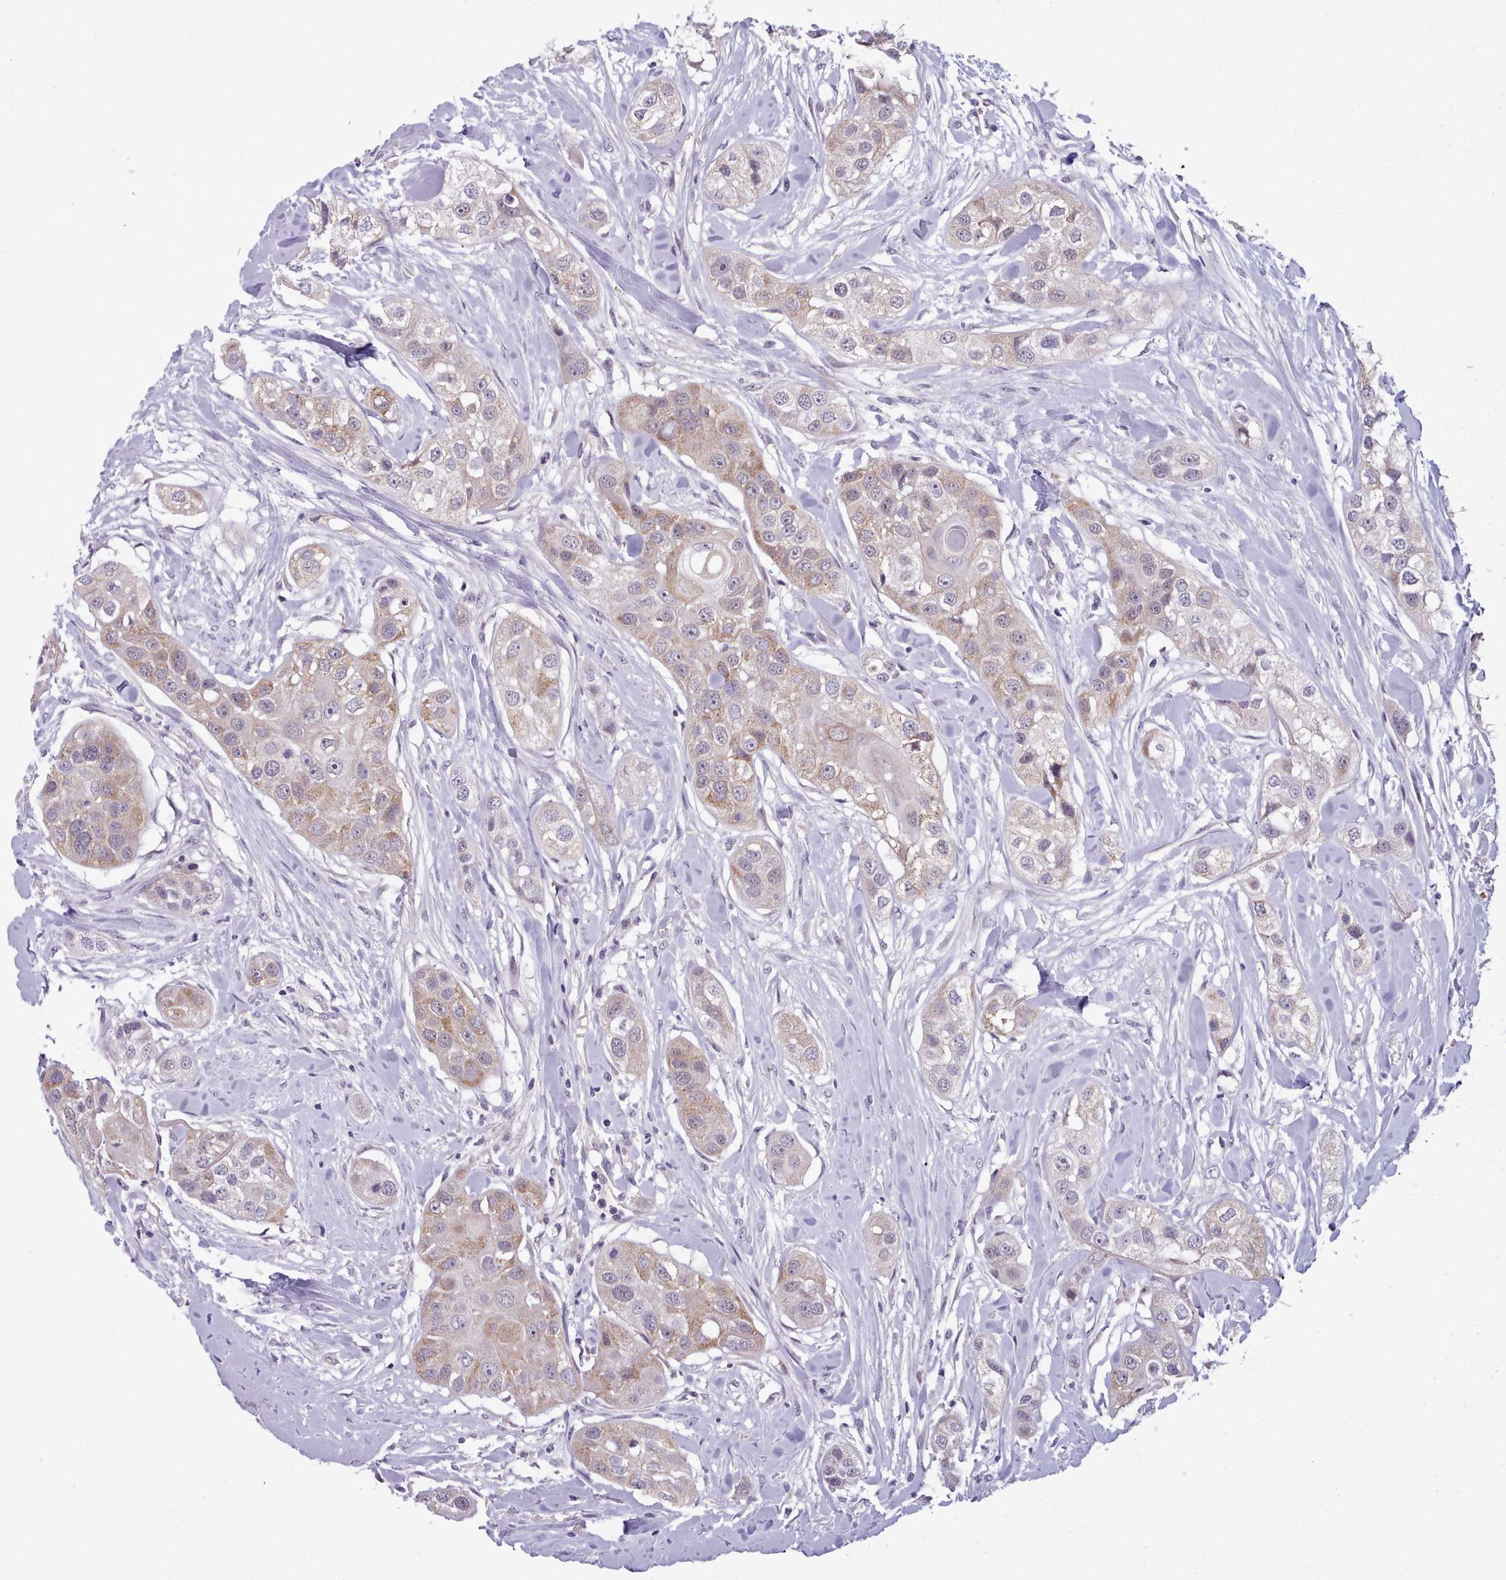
{"staining": {"intensity": "weak", "quantity": "25%-75%", "location": "cytoplasmic/membranous"}, "tissue": "head and neck cancer", "cell_type": "Tumor cells", "image_type": "cancer", "snomed": [{"axis": "morphology", "description": "Normal tissue, NOS"}, {"axis": "morphology", "description": "Squamous cell carcinoma, NOS"}, {"axis": "topography", "description": "Skeletal muscle"}, {"axis": "topography", "description": "Head-Neck"}], "caption": "Immunohistochemical staining of head and neck squamous cell carcinoma displays weak cytoplasmic/membranous protein positivity in about 25%-75% of tumor cells. Immunohistochemistry (ihc) stains the protein in brown and the nuclei are stained blue.", "gene": "KCTD16", "patient": {"sex": "male", "age": 51}}